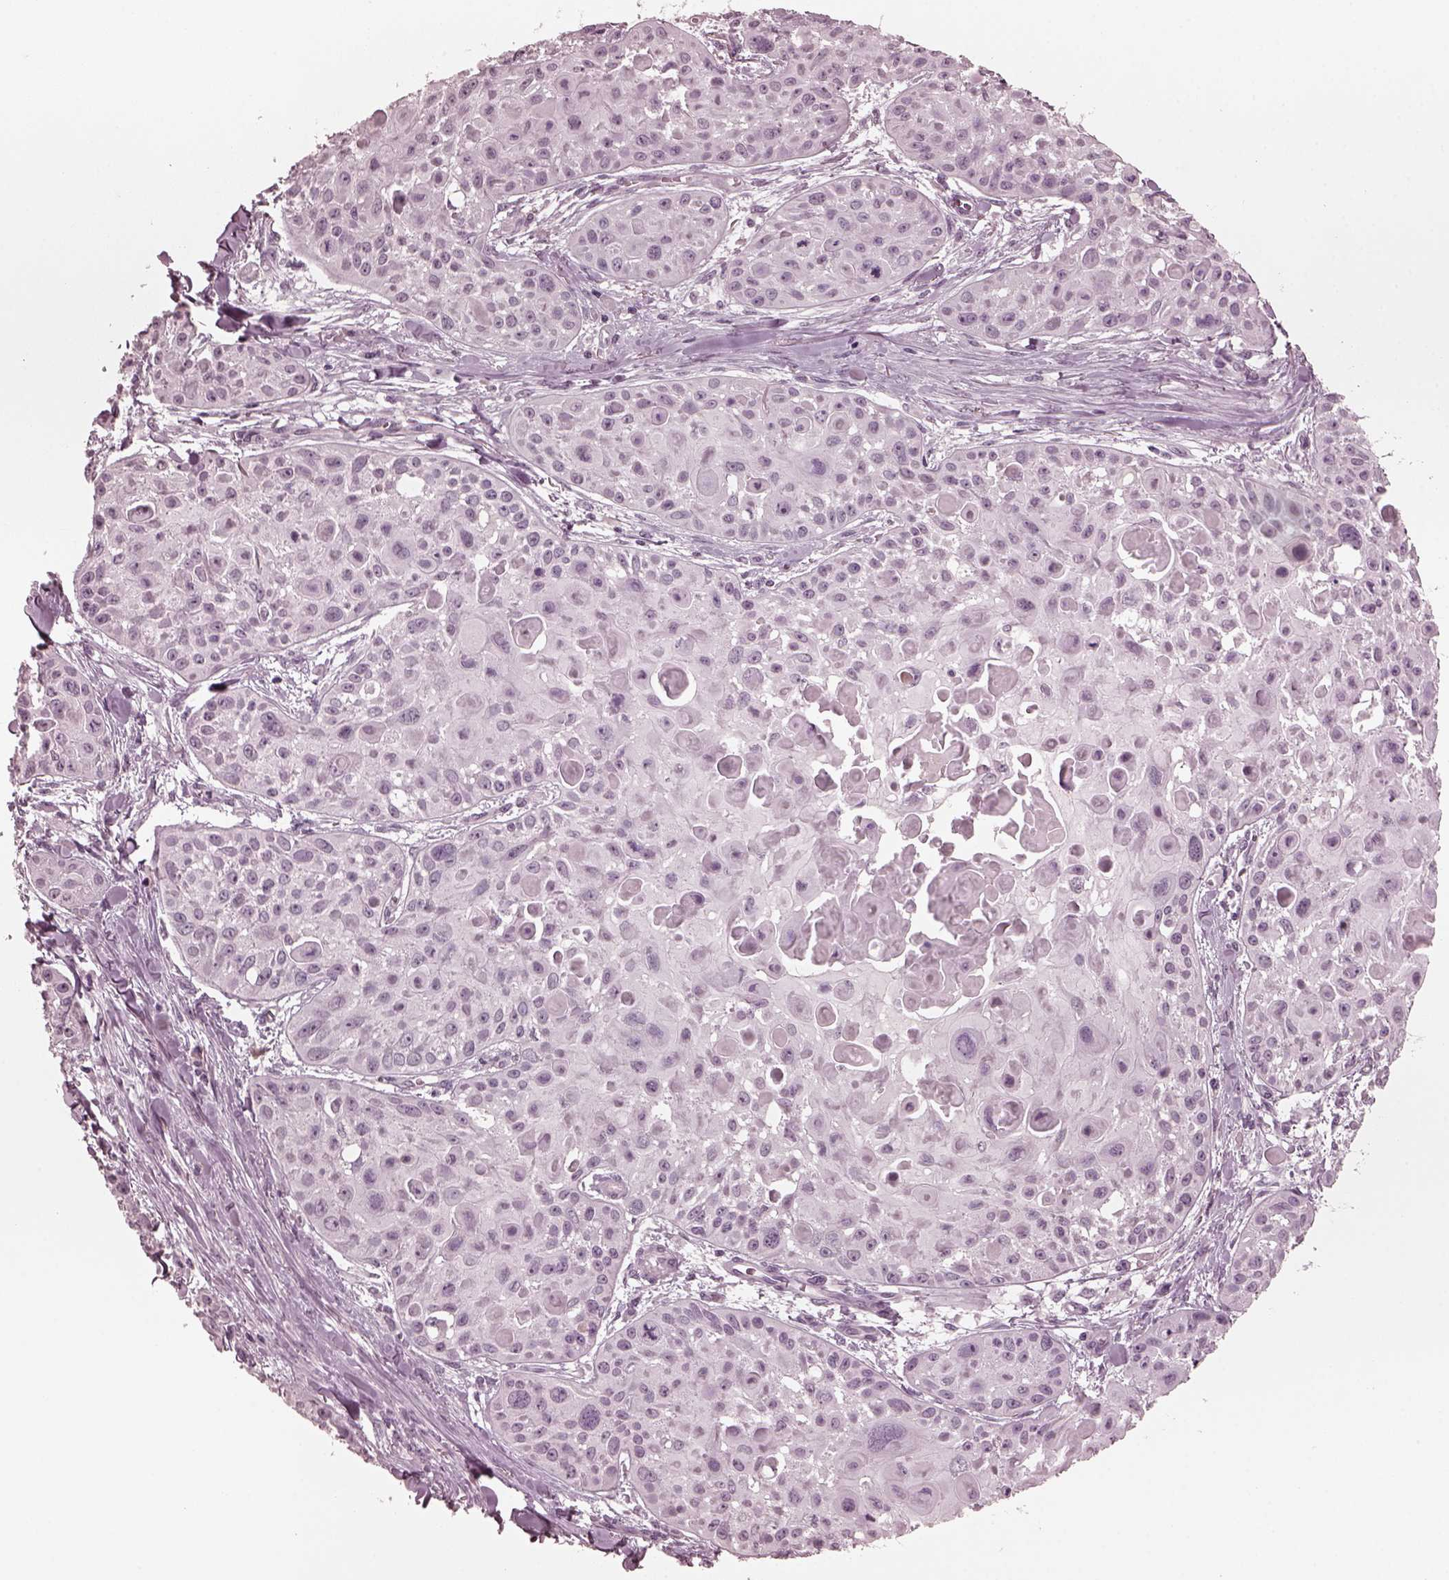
{"staining": {"intensity": "negative", "quantity": "none", "location": "none"}, "tissue": "skin cancer", "cell_type": "Tumor cells", "image_type": "cancer", "snomed": [{"axis": "morphology", "description": "Squamous cell carcinoma, NOS"}, {"axis": "topography", "description": "Skin"}, {"axis": "topography", "description": "Anal"}], "caption": "Immunohistochemistry of human squamous cell carcinoma (skin) displays no expression in tumor cells.", "gene": "CGA", "patient": {"sex": "female", "age": 75}}